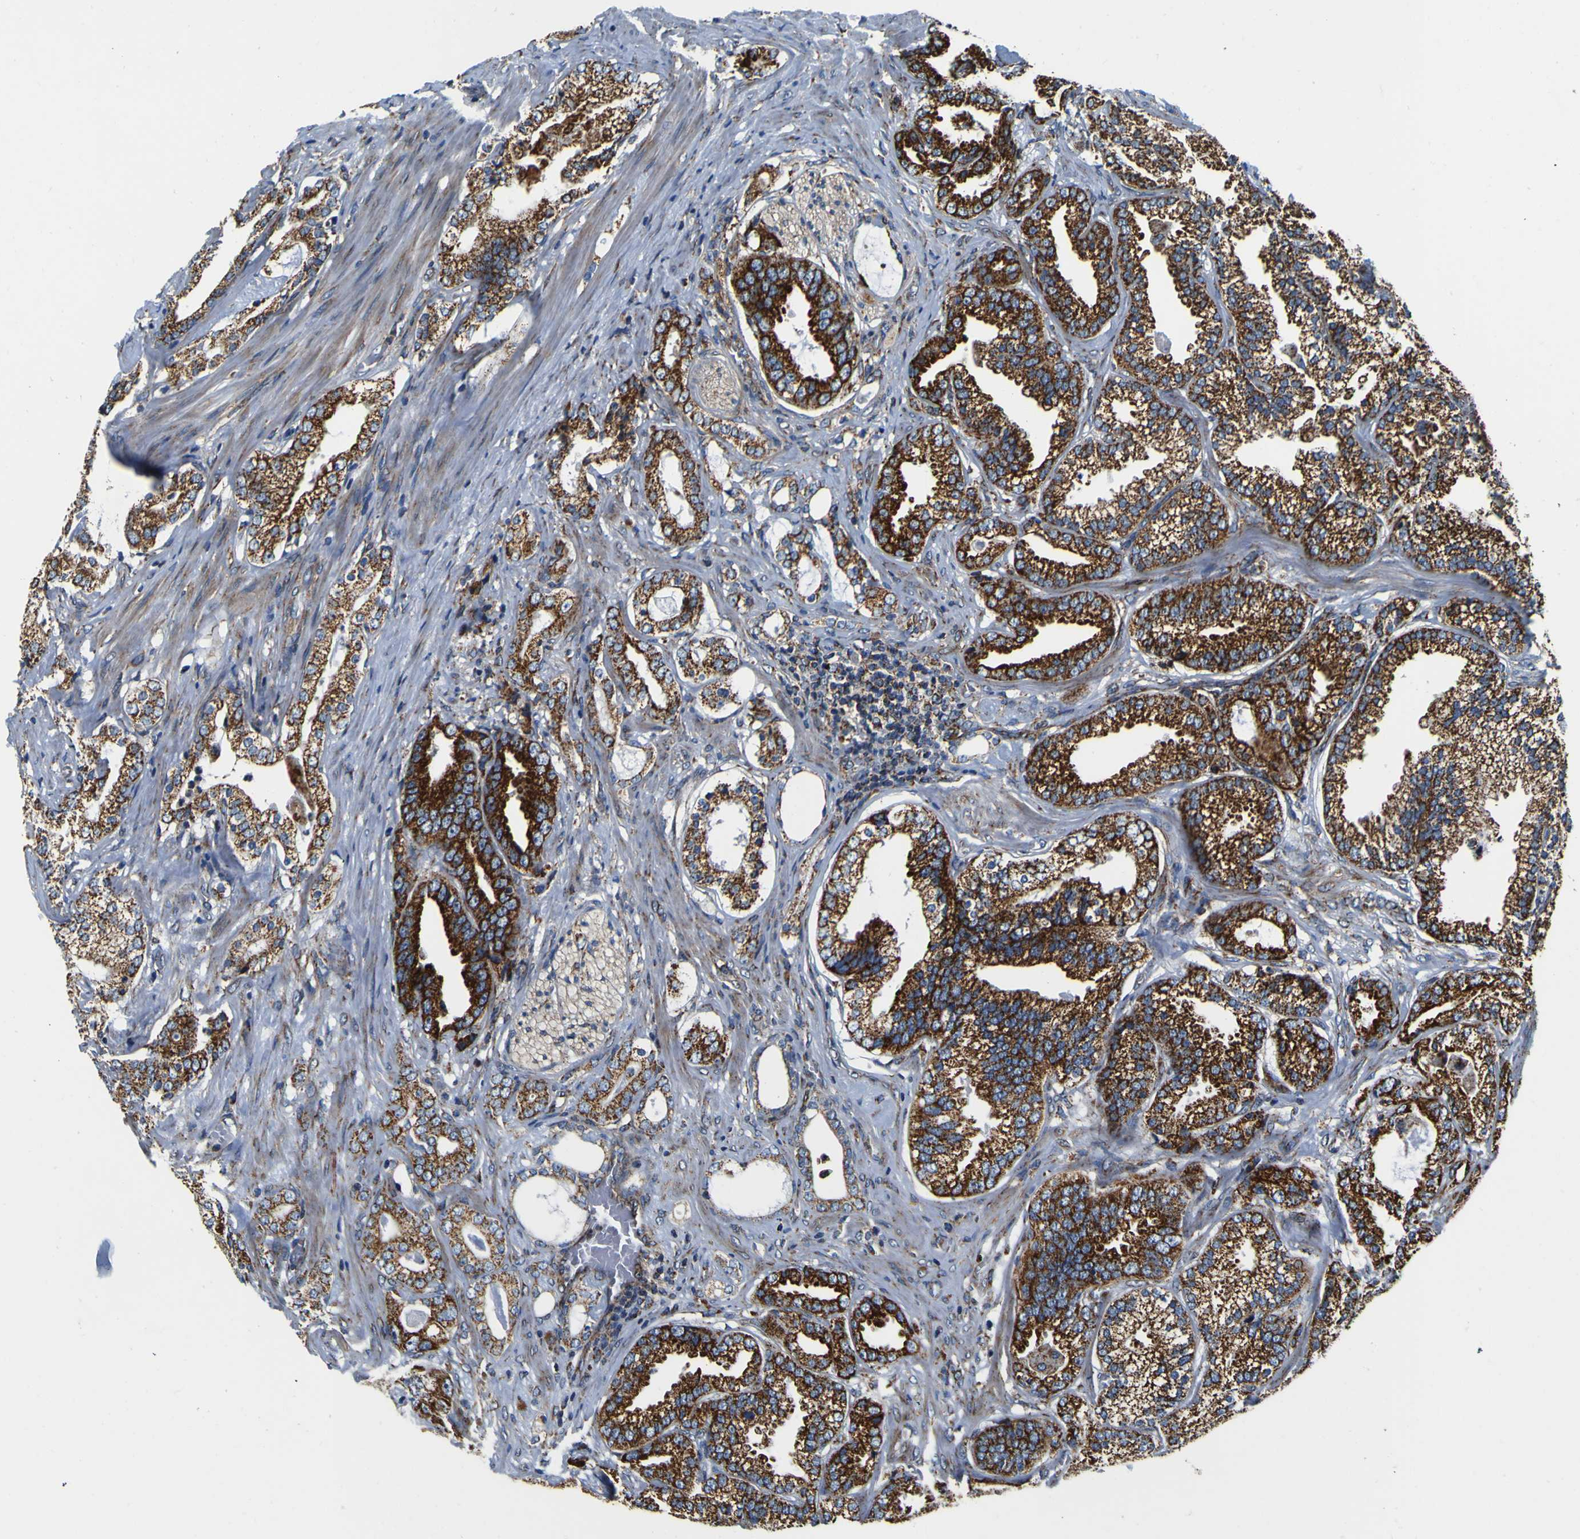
{"staining": {"intensity": "strong", "quantity": ">75%", "location": "cytoplasmic/membranous"}, "tissue": "prostate cancer", "cell_type": "Tumor cells", "image_type": "cancer", "snomed": [{"axis": "morphology", "description": "Adenocarcinoma, Low grade"}, {"axis": "topography", "description": "Prostate"}], "caption": "A brown stain shows strong cytoplasmic/membranous staining of a protein in human prostate adenocarcinoma (low-grade) tumor cells.", "gene": "PTRH2", "patient": {"sex": "male", "age": 59}}